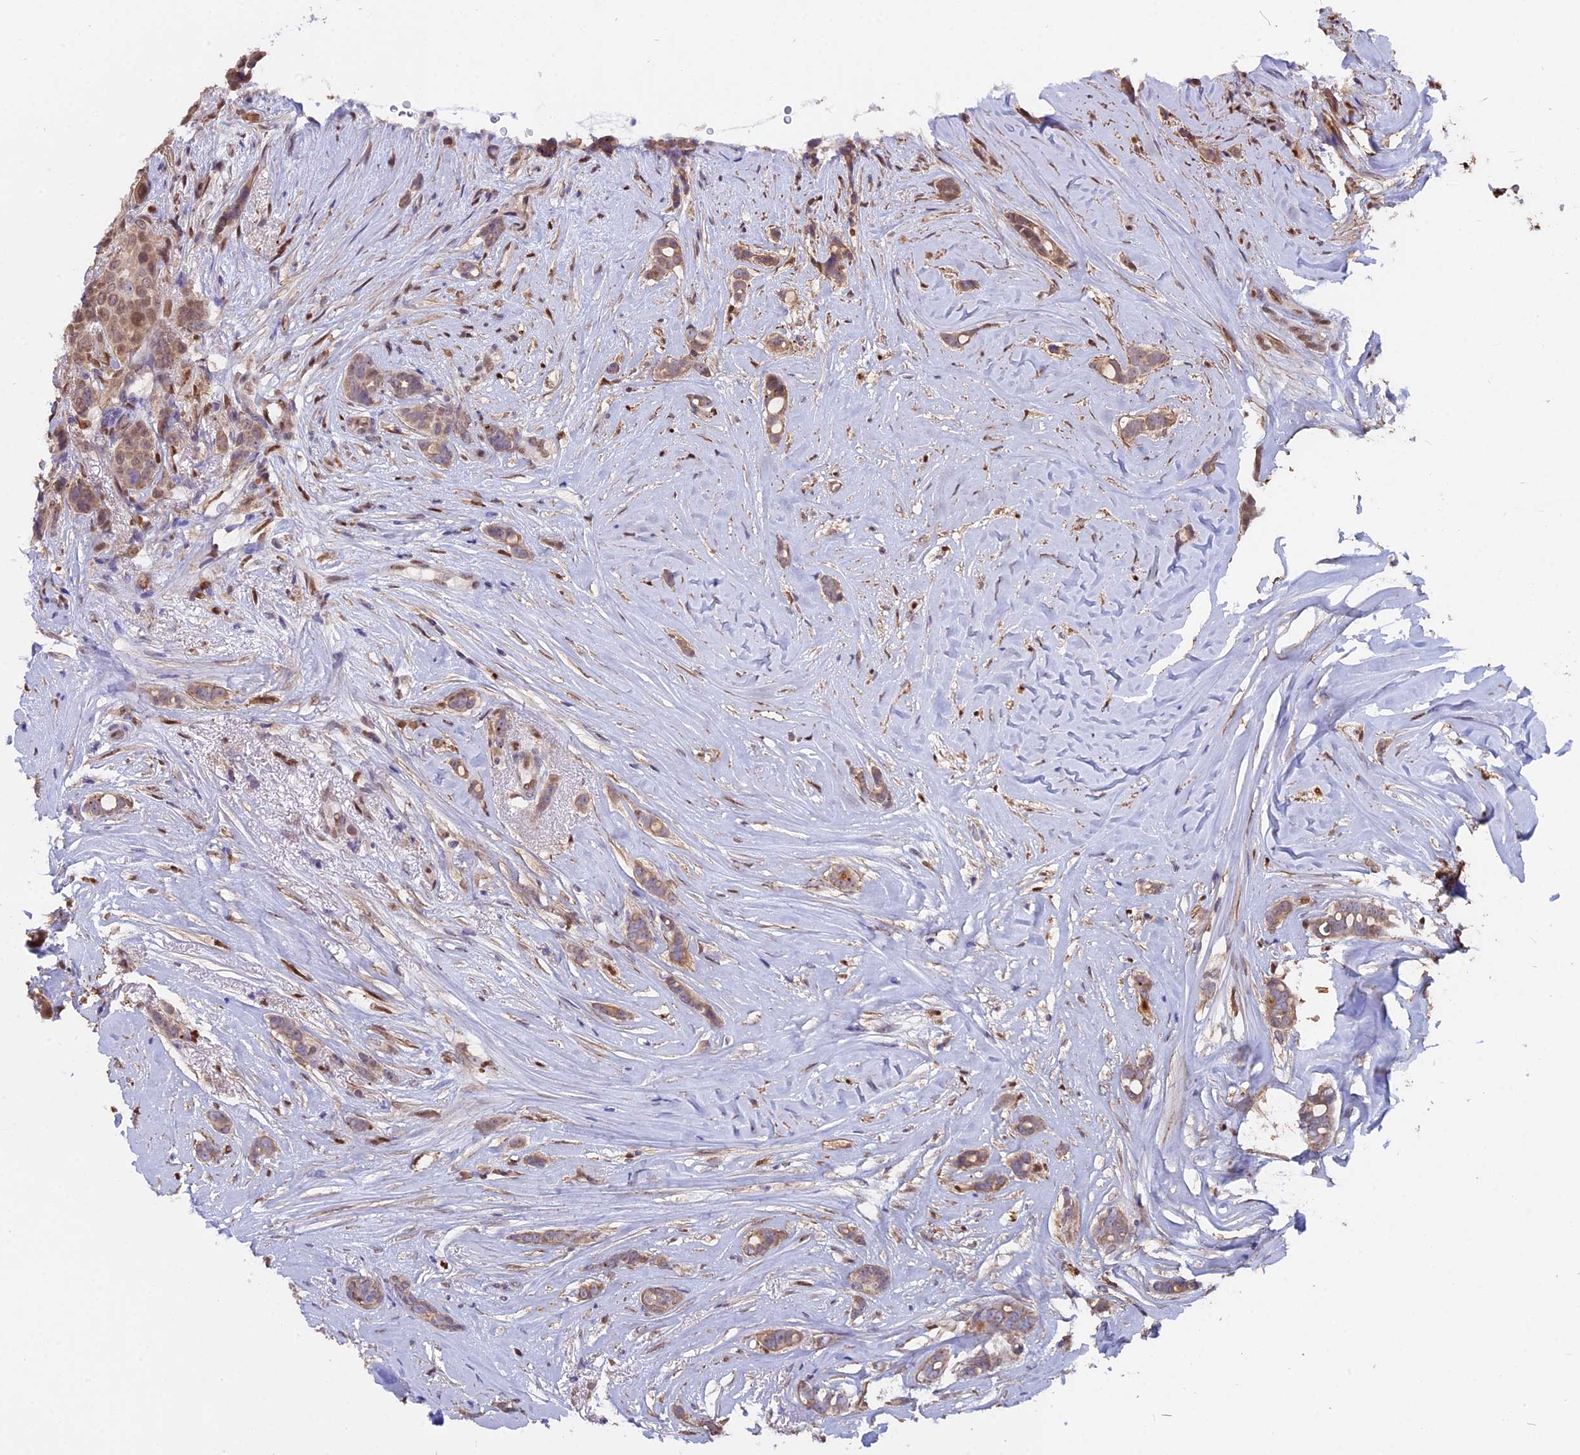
{"staining": {"intensity": "moderate", "quantity": ">75%", "location": "cytoplasmic/membranous,nuclear"}, "tissue": "breast cancer", "cell_type": "Tumor cells", "image_type": "cancer", "snomed": [{"axis": "morphology", "description": "Lobular carcinoma"}, {"axis": "topography", "description": "Breast"}], "caption": "Moderate cytoplasmic/membranous and nuclear protein expression is appreciated in about >75% of tumor cells in breast lobular carcinoma.", "gene": "FAM118B", "patient": {"sex": "female", "age": 51}}